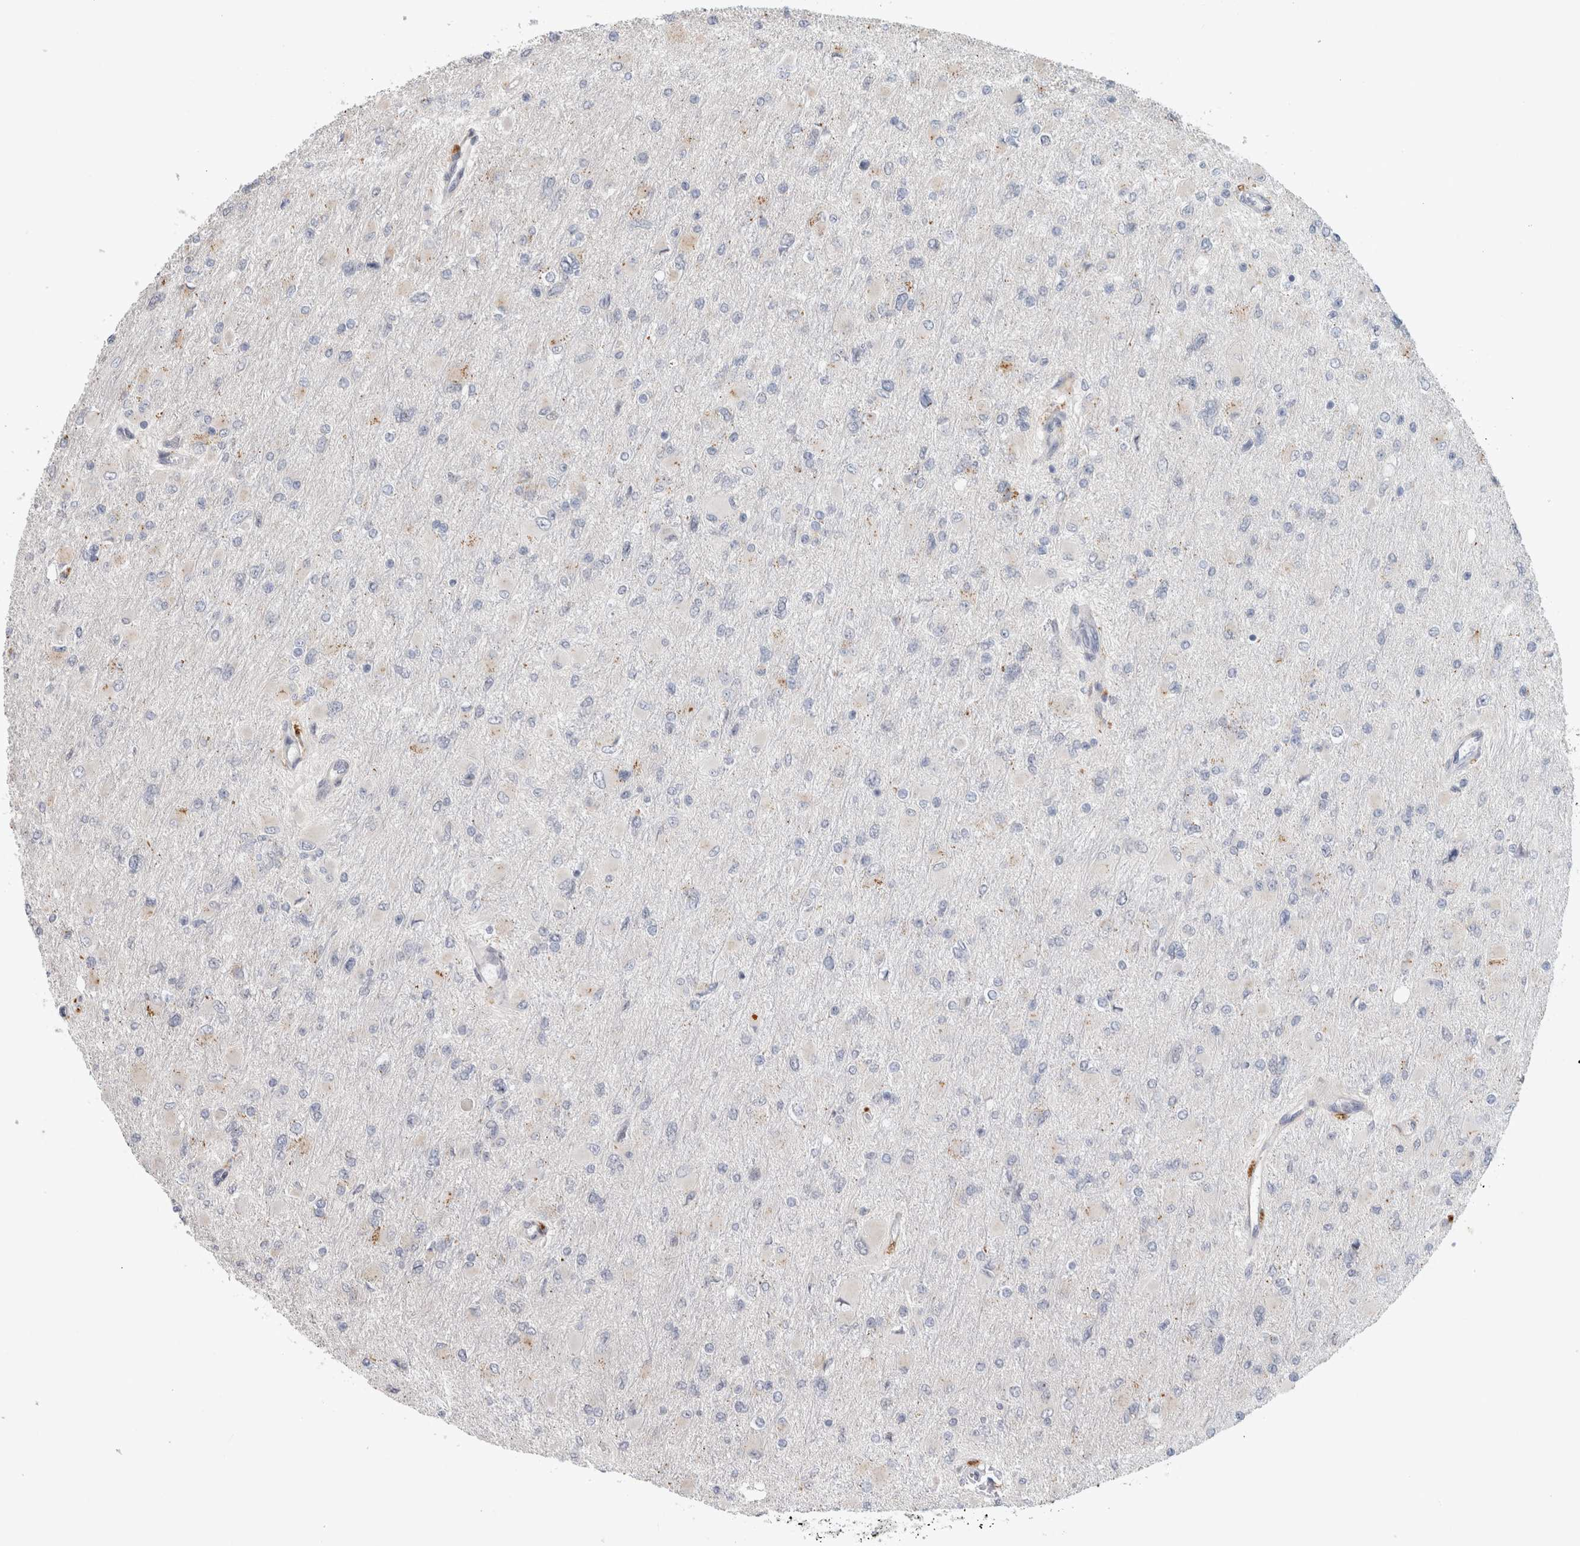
{"staining": {"intensity": "negative", "quantity": "none", "location": "none"}, "tissue": "glioma", "cell_type": "Tumor cells", "image_type": "cancer", "snomed": [{"axis": "morphology", "description": "Glioma, malignant, High grade"}, {"axis": "topography", "description": "Cerebral cortex"}], "caption": "Immunohistochemical staining of glioma displays no significant expression in tumor cells.", "gene": "NAB2", "patient": {"sex": "female", "age": 36}}